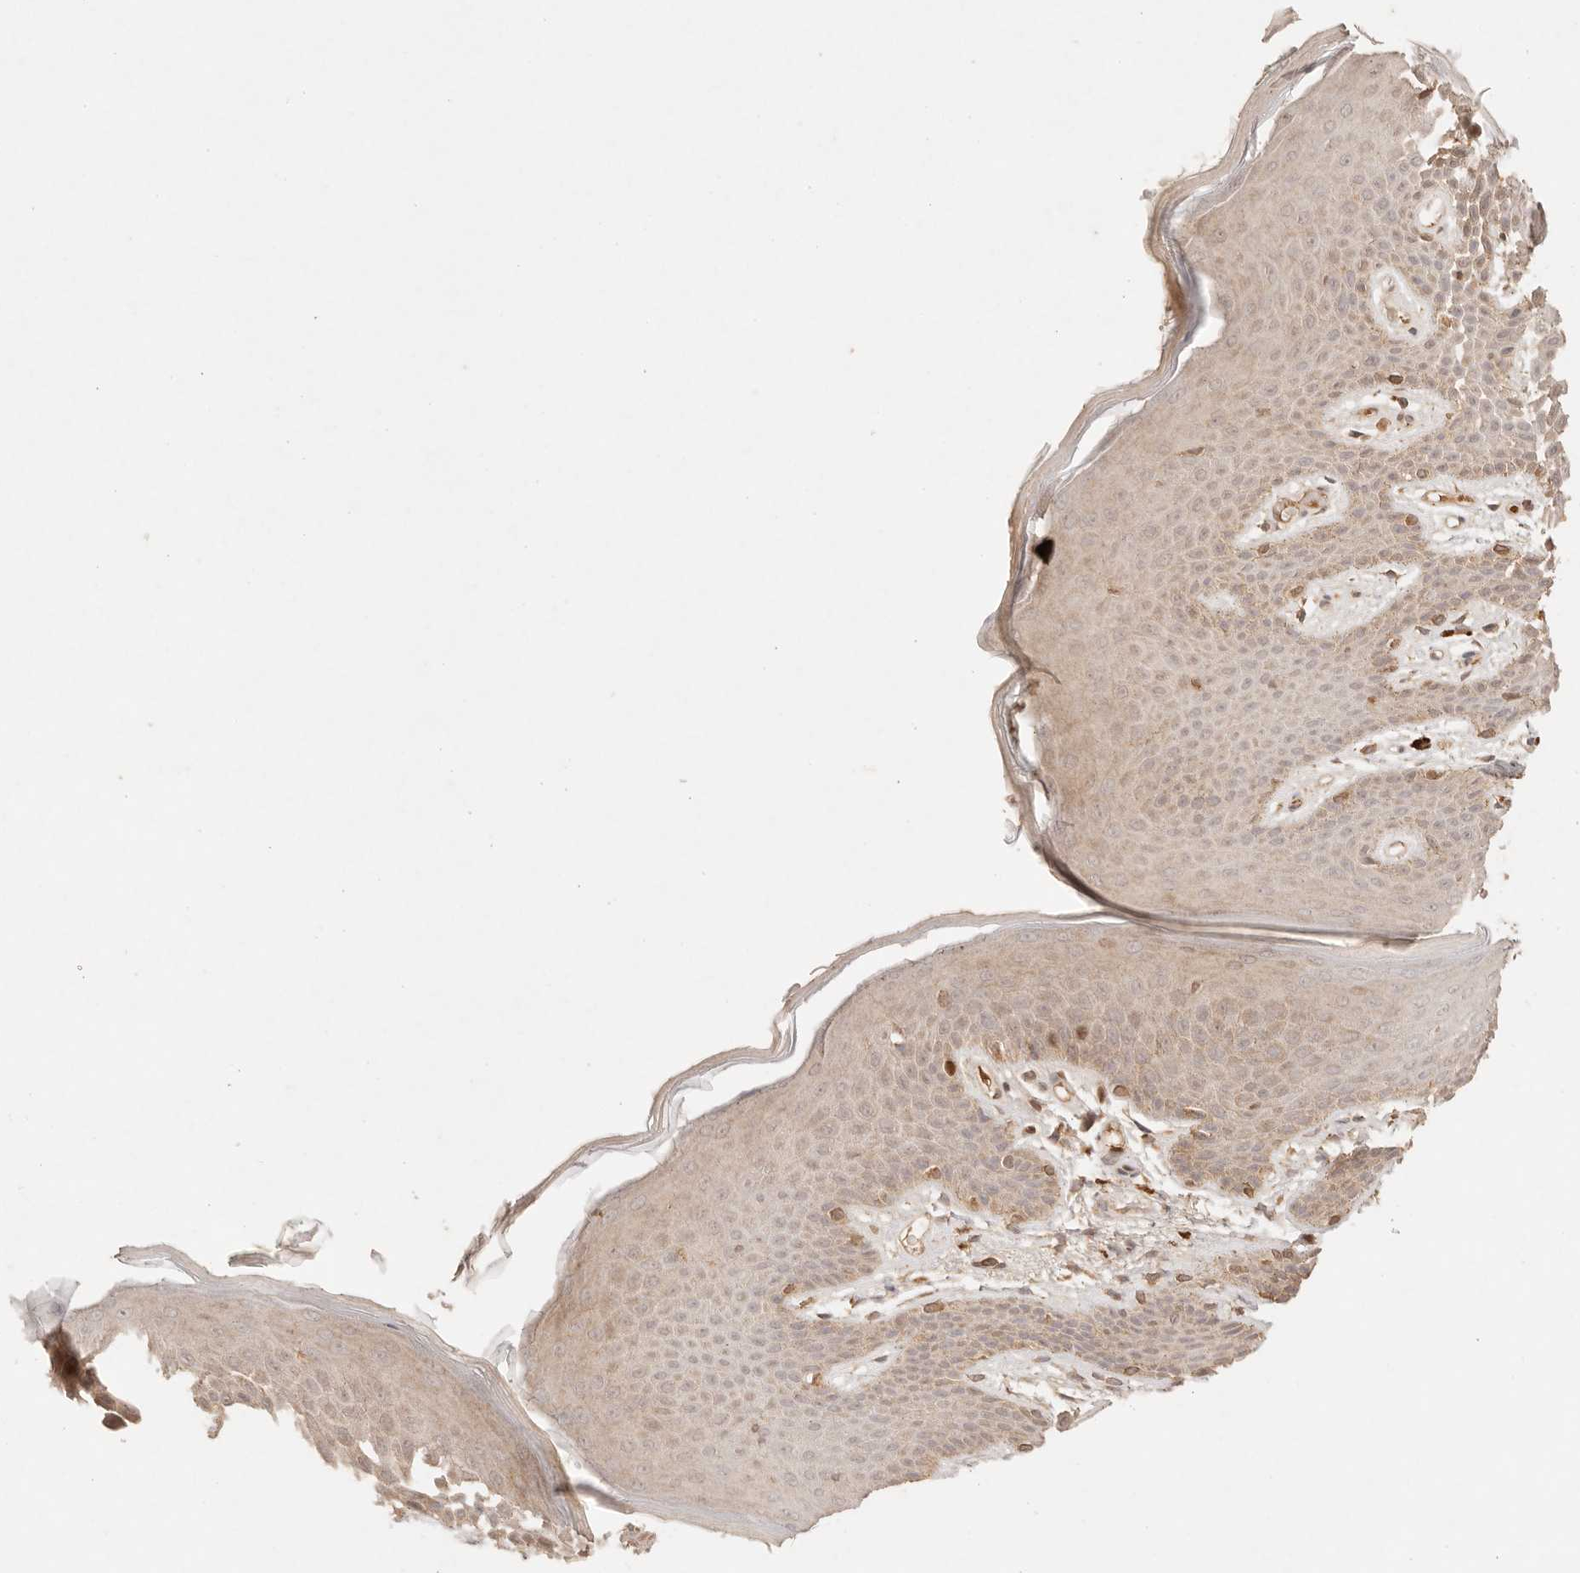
{"staining": {"intensity": "moderate", "quantity": ">75%", "location": "cytoplasmic/membranous,nuclear"}, "tissue": "skin", "cell_type": "Epidermal cells", "image_type": "normal", "snomed": [{"axis": "morphology", "description": "Normal tissue, NOS"}, {"axis": "topography", "description": "Anal"}], "caption": "The micrograph reveals staining of normal skin, revealing moderate cytoplasmic/membranous,nuclear protein positivity (brown color) within epidermal cells.", "gene": "PHLDA3", "patient": {"sex": "male", "age": 74}}